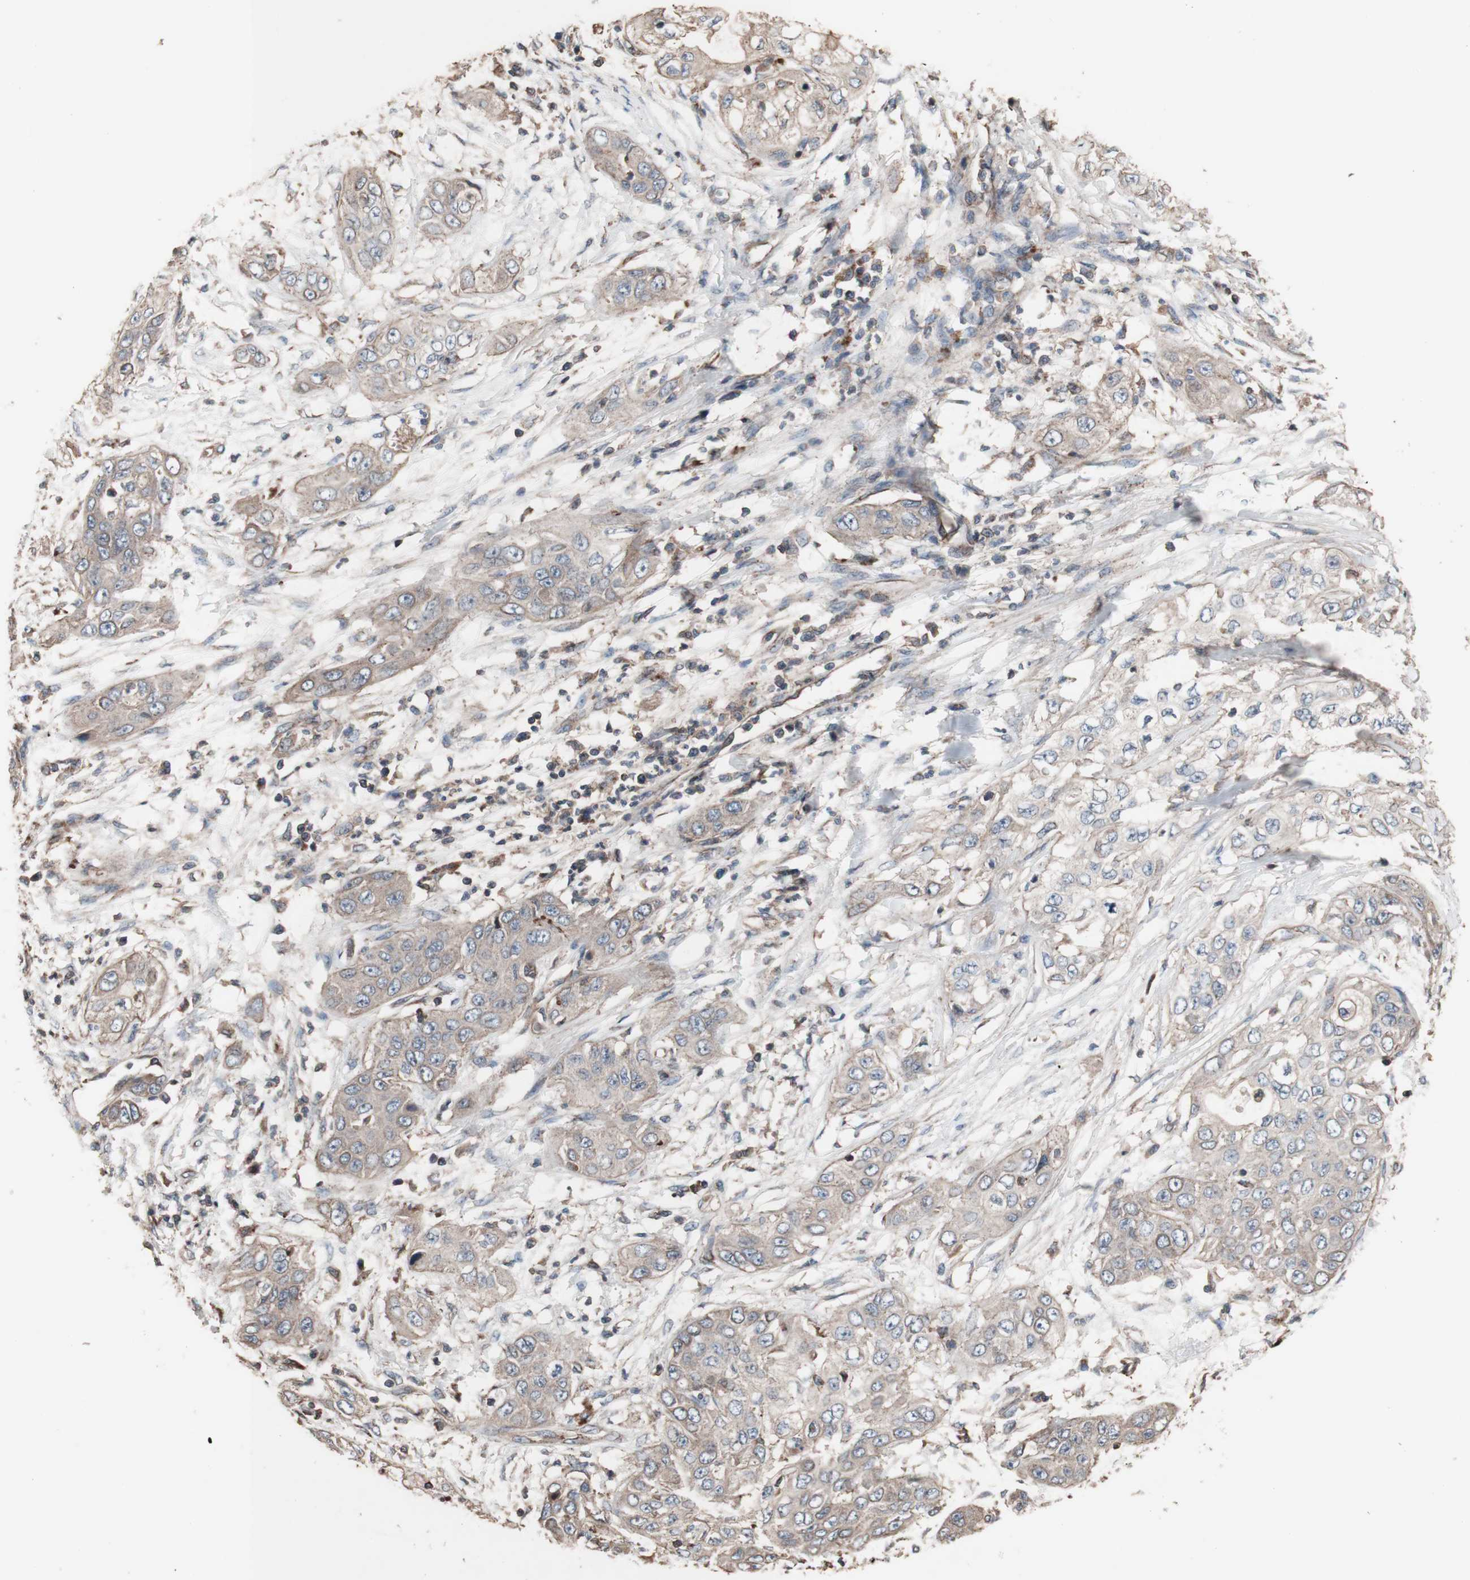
{"staining": {"intensity": "weak", "quantity": ">75%", "location": "cytoplasmic/membranous"}, "tissue": "pancreatic cancer", "cell_type": "Tumor cells", "image_type": "cancer", "snomed": [{"axis": "morphology", "description": "Adenocarcinoma, NOS"}, {"axis": "topography", "description": "Pancreas"}], "caption": "The photomicrograph shows staining of pancreatic cancer (adenocarcinoma), revealing weak cytoplasmic/membranous protein positivity (brown color) within tumor cells. (DAB (3,3'-diaminobenzidine) IHC, brown staining for protein, blue staining for nuclei).", "gene": "COPB1", "patient": {"sex": "female", "age": 70}}